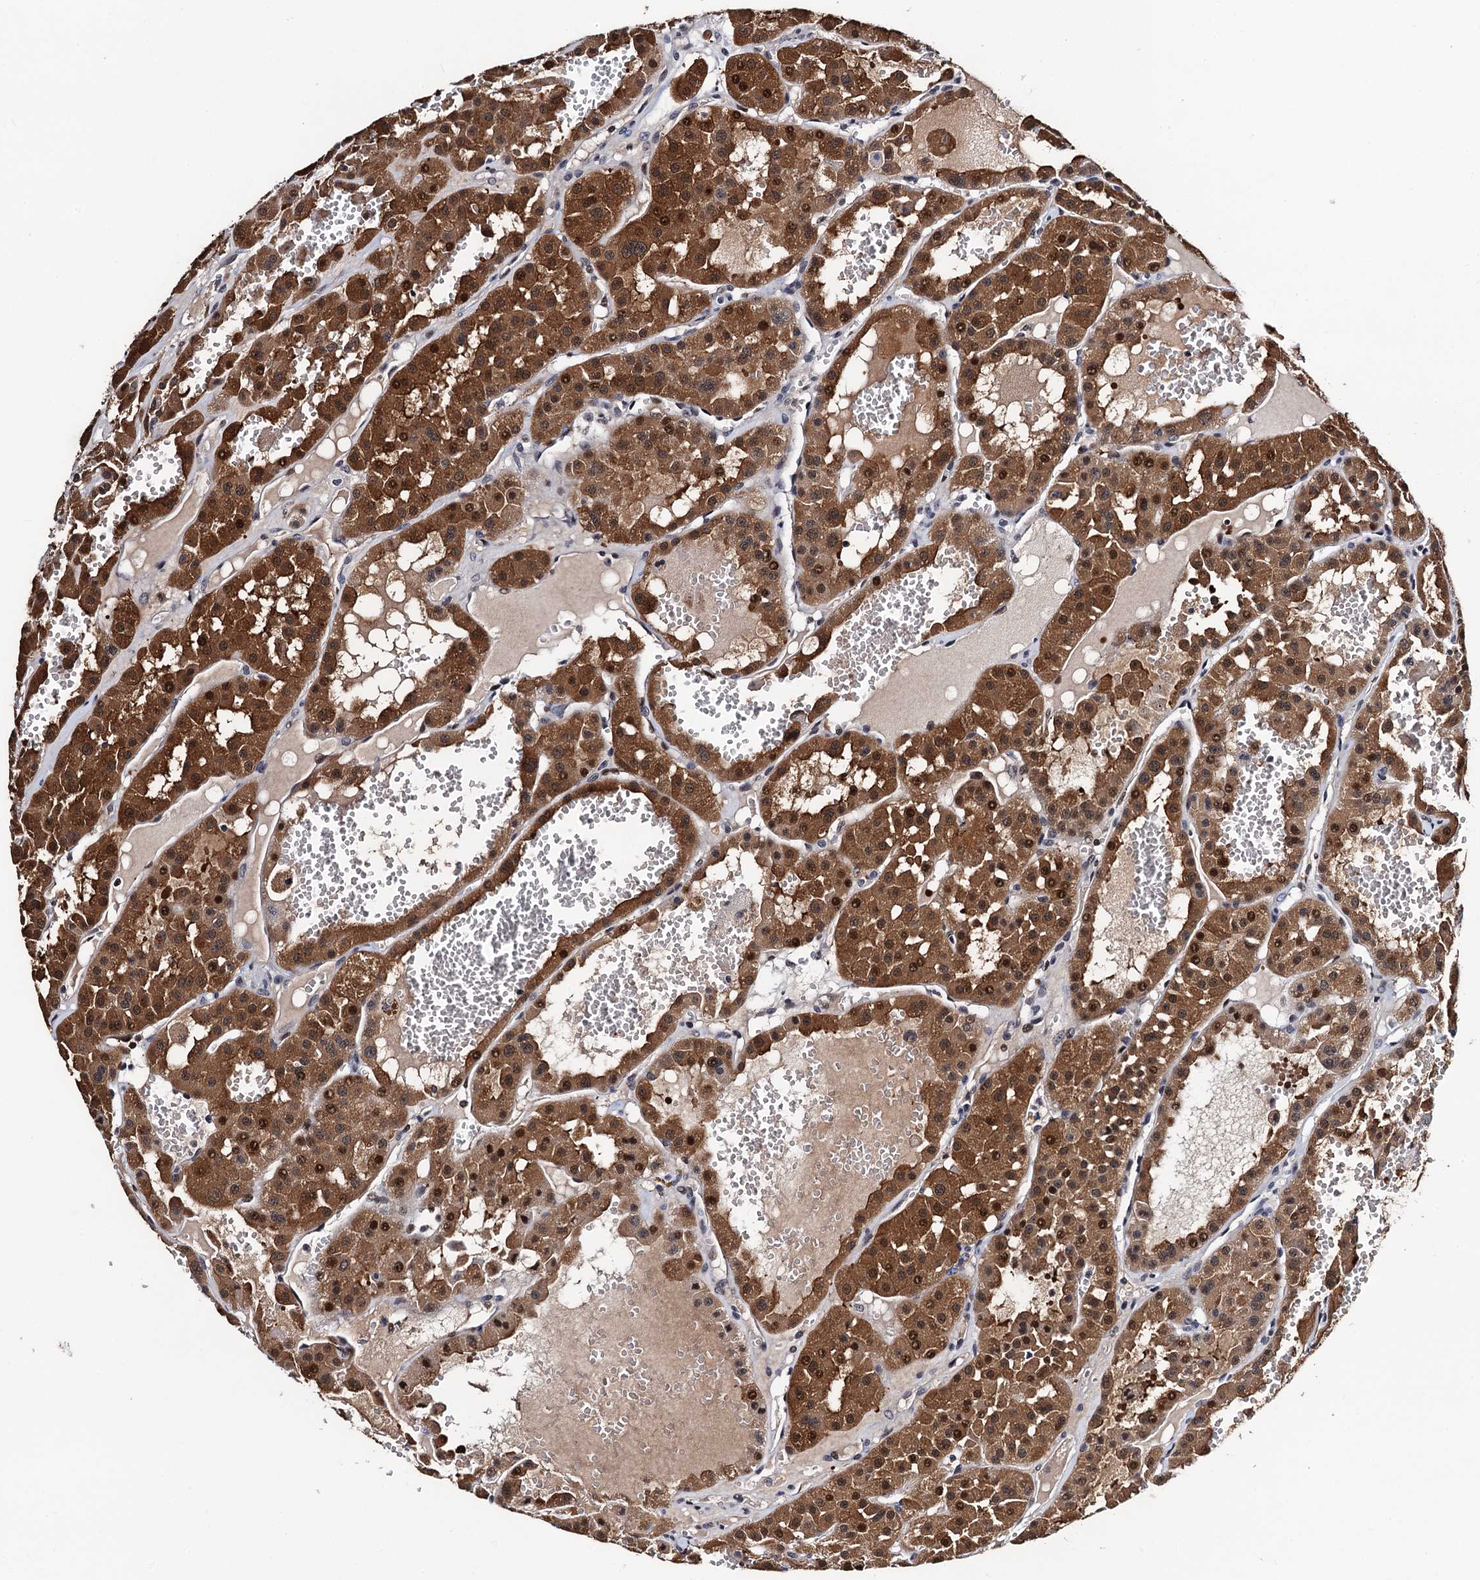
{"staining": {"intensity": "strong", "quantity": ">75%", "location": "cytoplasmic/membranous,nuclear"}, "tissue": "renal cancer", "cell_type": "Tumor cells", "image_type": "cancer", "snomed": [{"axis": "morphology", "description": "Carcinoma, NOS"}, {"axis": "topography", "description": "Kidney"}], "caption": "Brown immunohistochemical staining in renal carcinoma reveals strong cytoplasmic/membranous and nuclear staining in approximately >75% of tumor cells.", "gene": "FAM222A", "patient": {"sex": "female", "age": 75}}